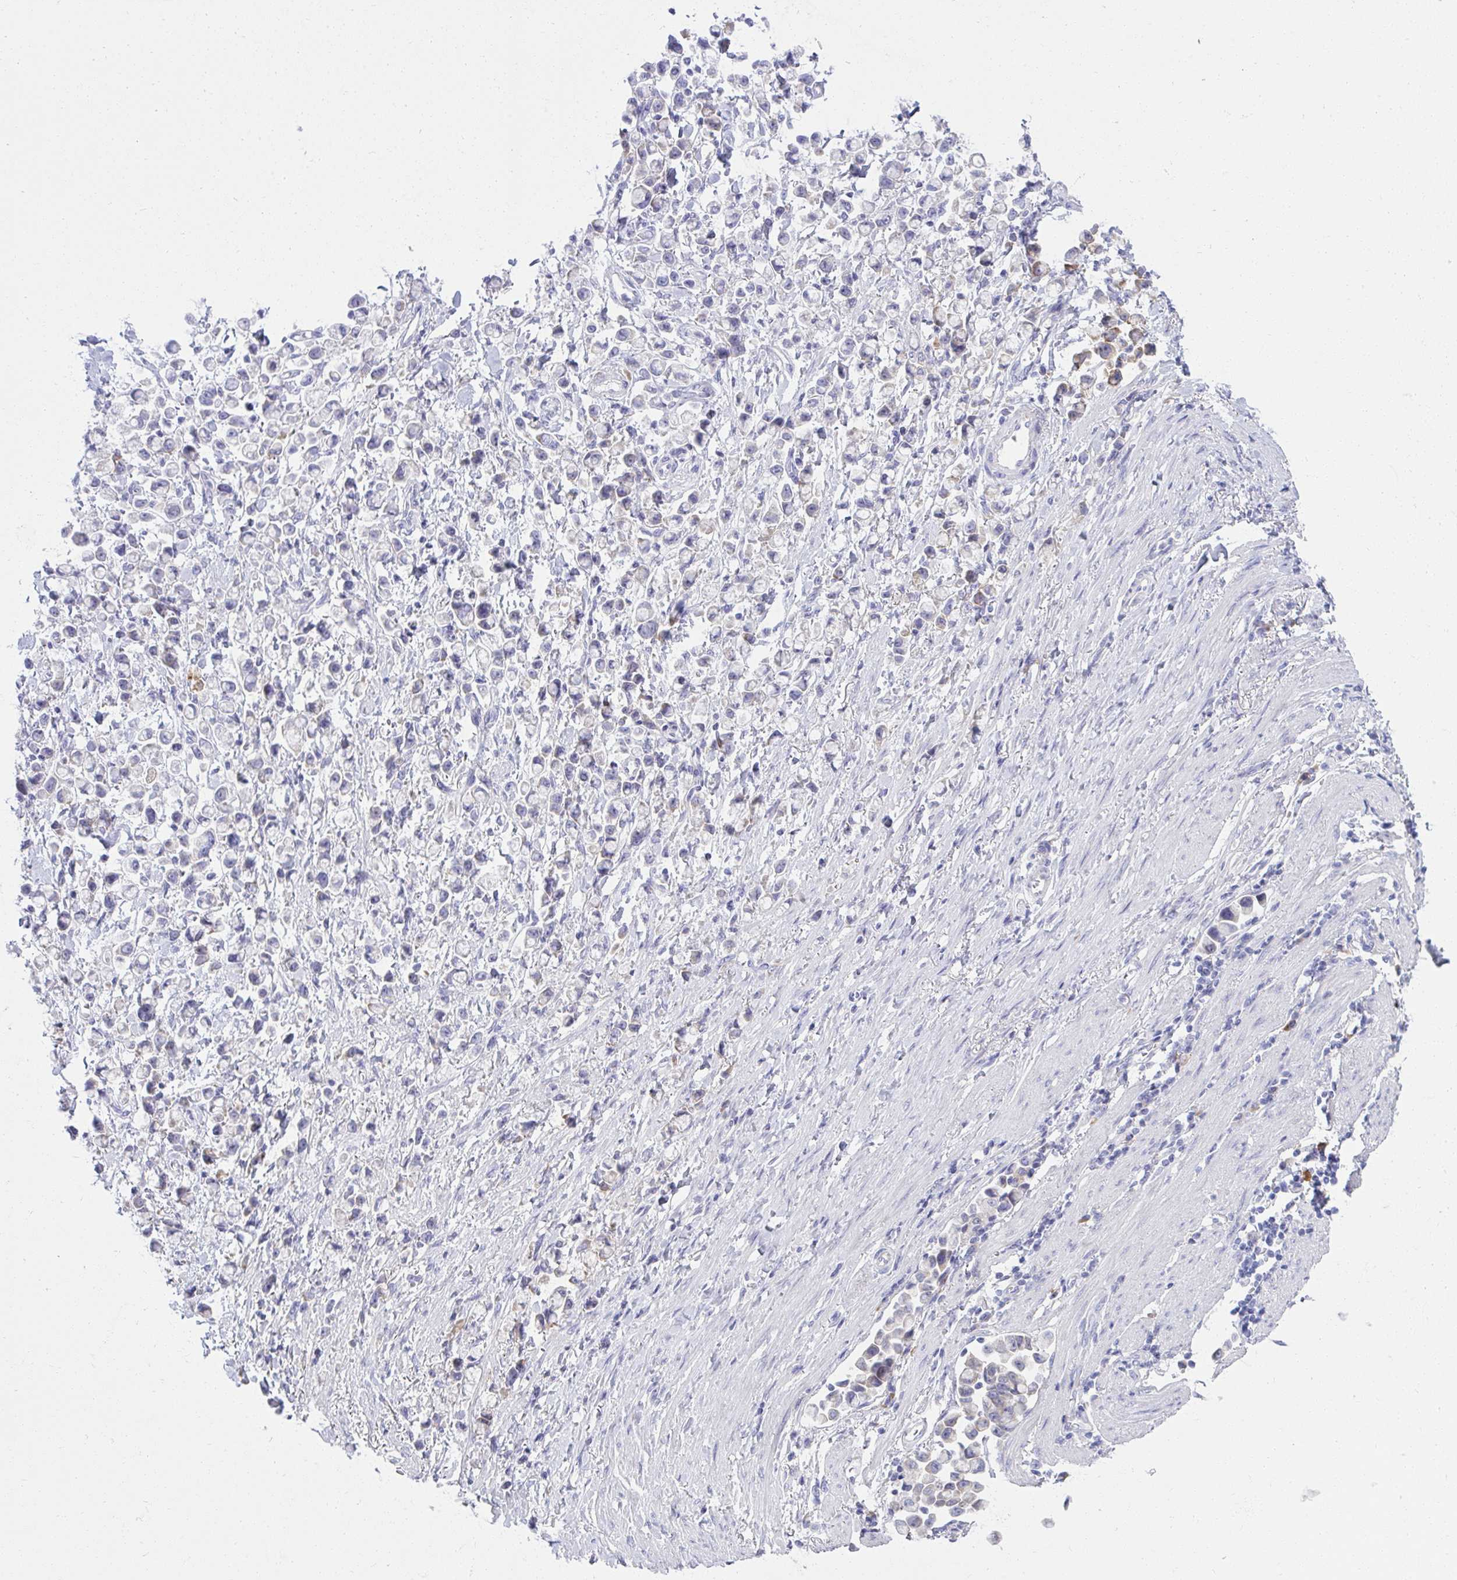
{"staining": {"intensity": "negative", "quantity": "none", "location": "none"}, "tissue": "stomach cancer", "cell_type": "Tumor cells", "image_type": "cancer", "snomed": [{"axis": "morphology", "description": "Adenocarcinoma, NOS"}, {"axis": "topography", "description": "Stomach"}], "caption": "DAB immunohistochemical staining of human stomach cancer demonstrates no significant expression in tumor cells.", "gene": "FASLG", "patient": {"sex": "female", "age": 81}}